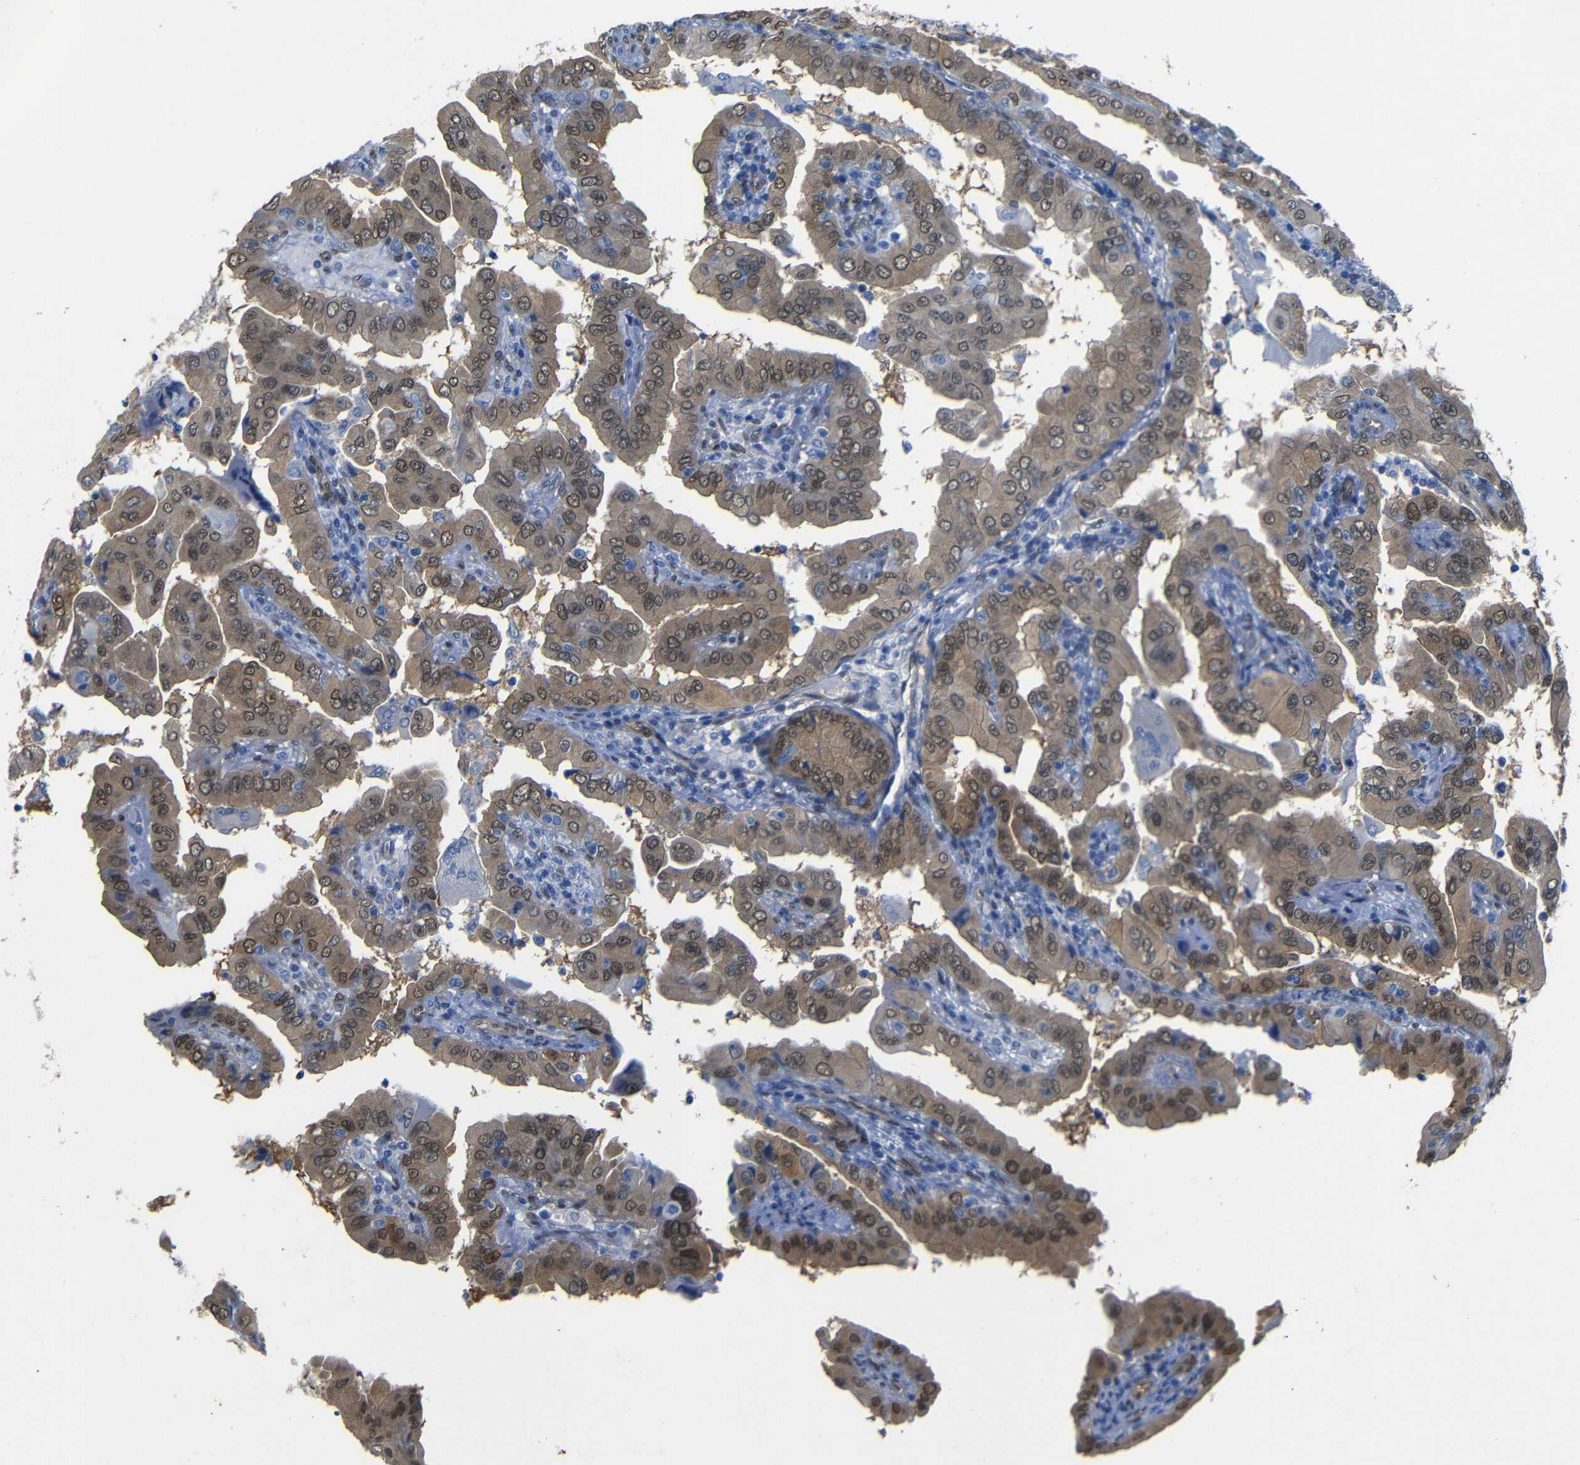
{"staining": {"intensity": "weak", "quantity": ">75%", "location": "cytoplasmic/membranous,nuclear"}, "tissue": "thyroid cancer", "cell_type": "Tumor cells", "image_type": "cancer", "snomed": [{"axis": "morphology", "description": "Papillary adenocarcinoma, NOS"}, {"axis": "topography", "description": "Thyroid gland"}], "caption": "Human thyroid papillary adenocarcinoma stained for a protein (brown) demonstrates weak cytoplasmic/membranous and nuclear positive staining in approximately >75% of tumor cells.", "gene": "YAP1", "patient": {"sex": "male", "age": 33}}